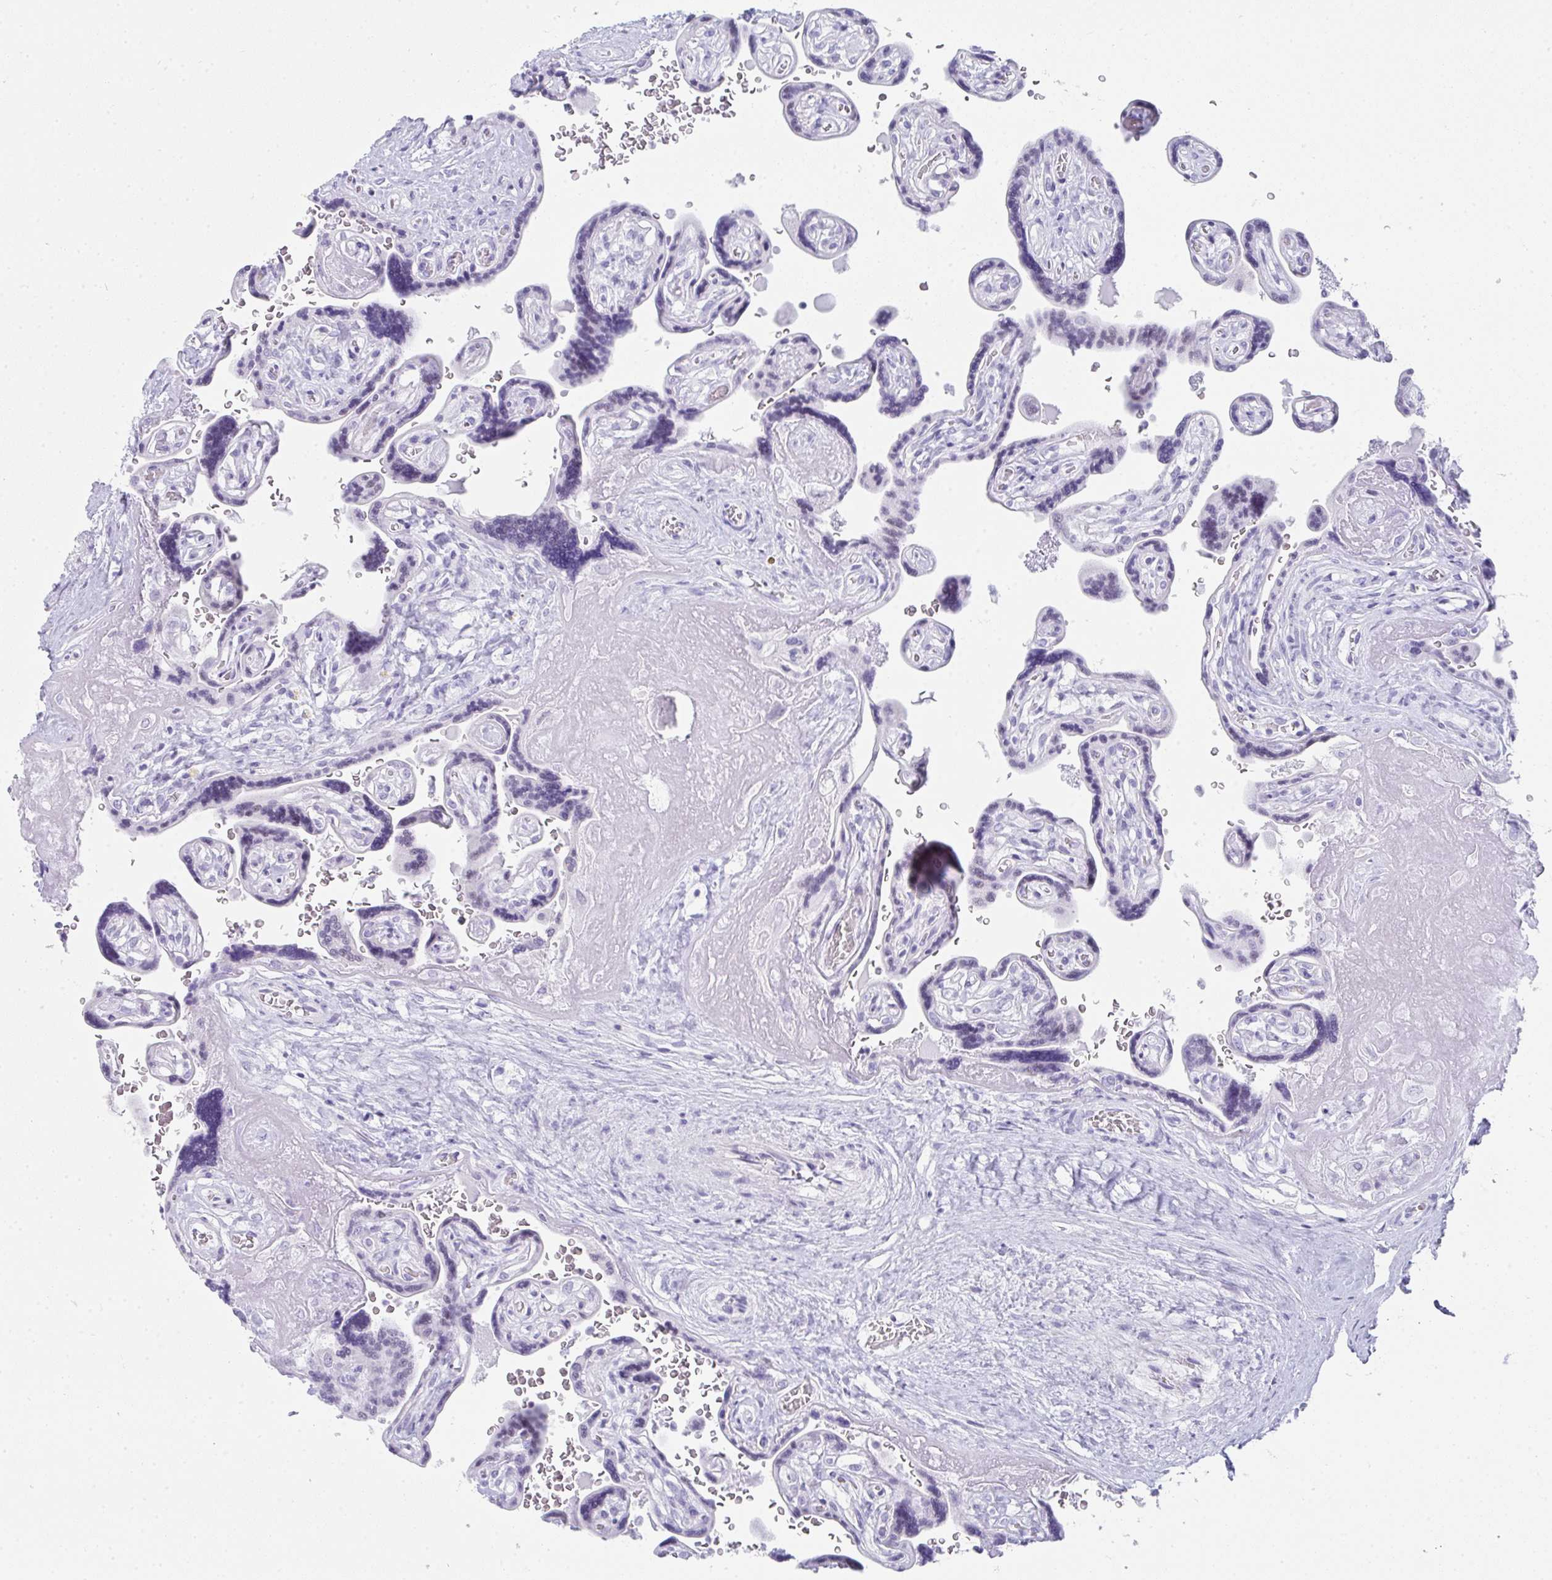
{"staining": {"intensity": "negative", "quantity": "none", "location": "none"}, "tissue": "placenta", "cell_type": "Decidual cells", "image_type": "normal", "snomed": [{"axis": "morphology", "description": "Normal tissue, NOS"}, {"axis": "topography", "description": "Placenta"}], "caption": "Decidual cells show no significant protein staining in benign placenta. (Stains: DAB (3,3'-diaminobenzidine) immunohistochemistry with hematoxylin counter stain, Microscopy: brightfield microscopy at high magnification).", "gene": "RLF", "patient": {"sex": "female", "age": 32}}